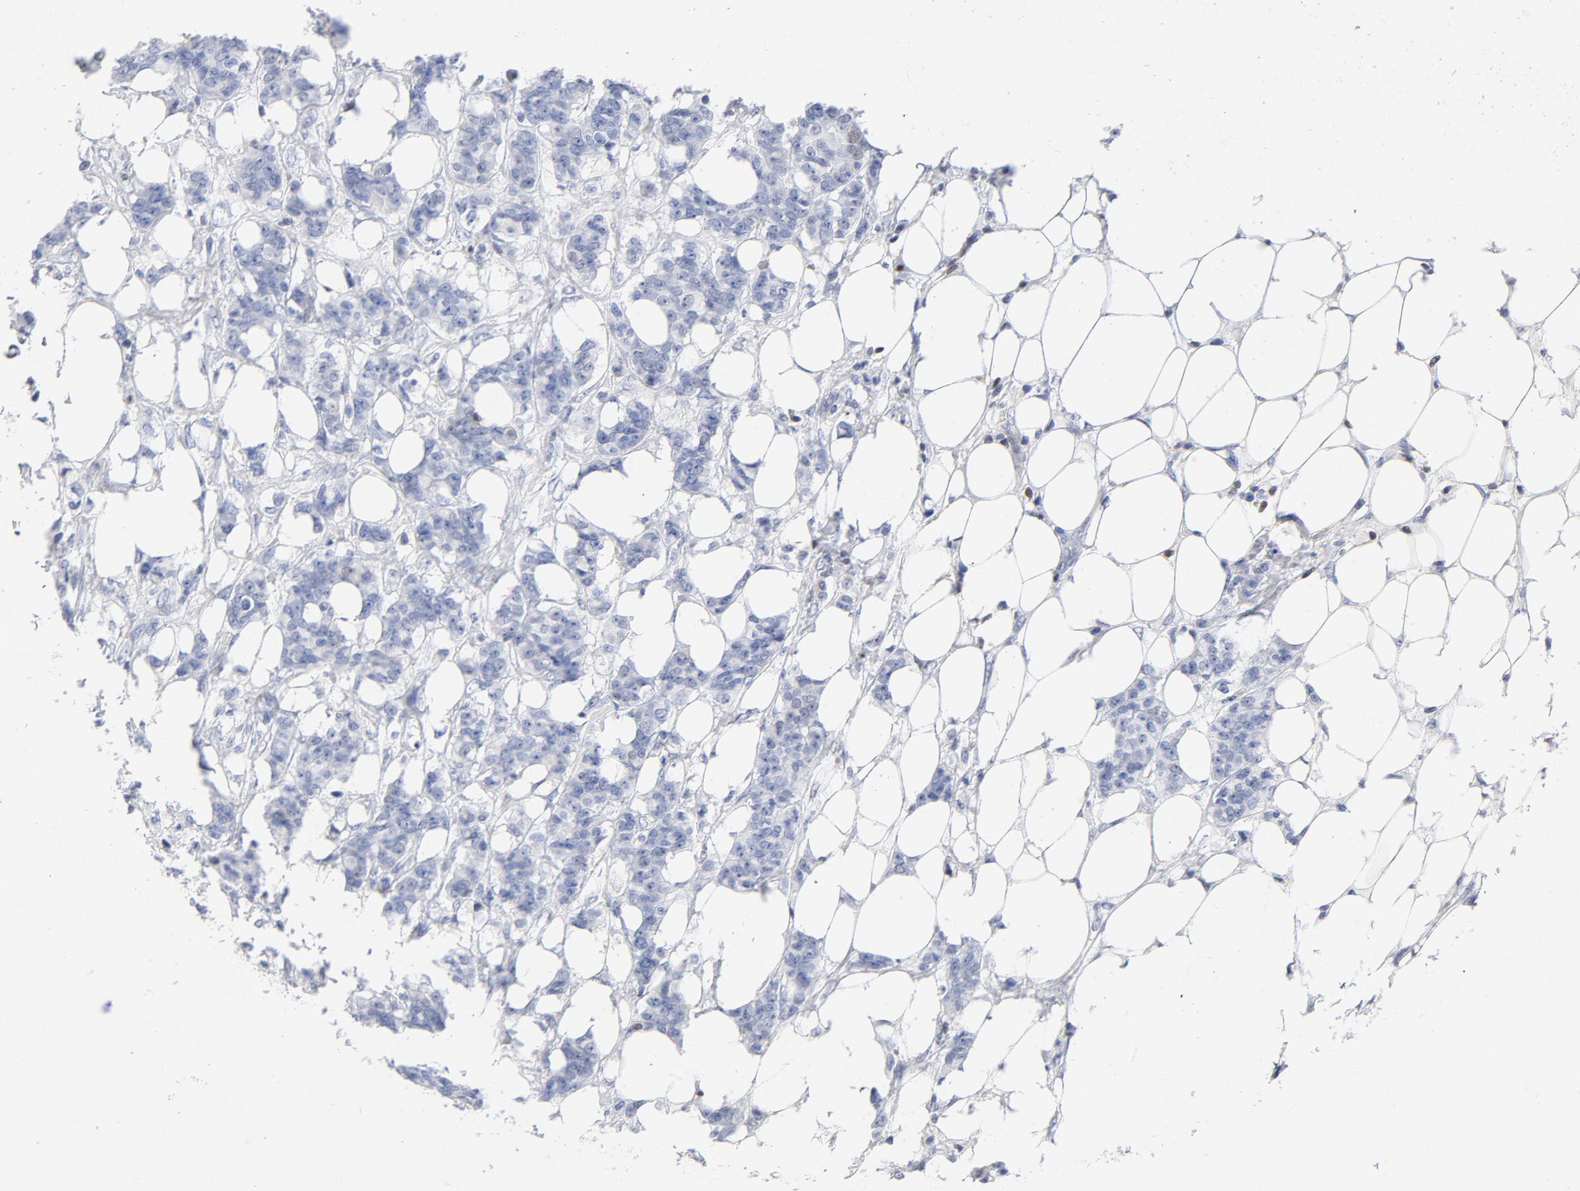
{"staining": {"intensity": "negative", "quantity": "none", "location": "none"}, "tissue": "breast cancer", "cell_type": "Tumor cells", "image_type": "cancer", "snomed": [{"axis": "morphology", "description": "Duct carcinoma"}, {"axis": "topography", "description": "Breast"}], "caption": "Protein analysis of breast cancer (intraductal carcinoma) exhibits no significant positivity in tumor cells.", "gene": "CDKN1B", "patient": {"sex": "female", "age": 40}}